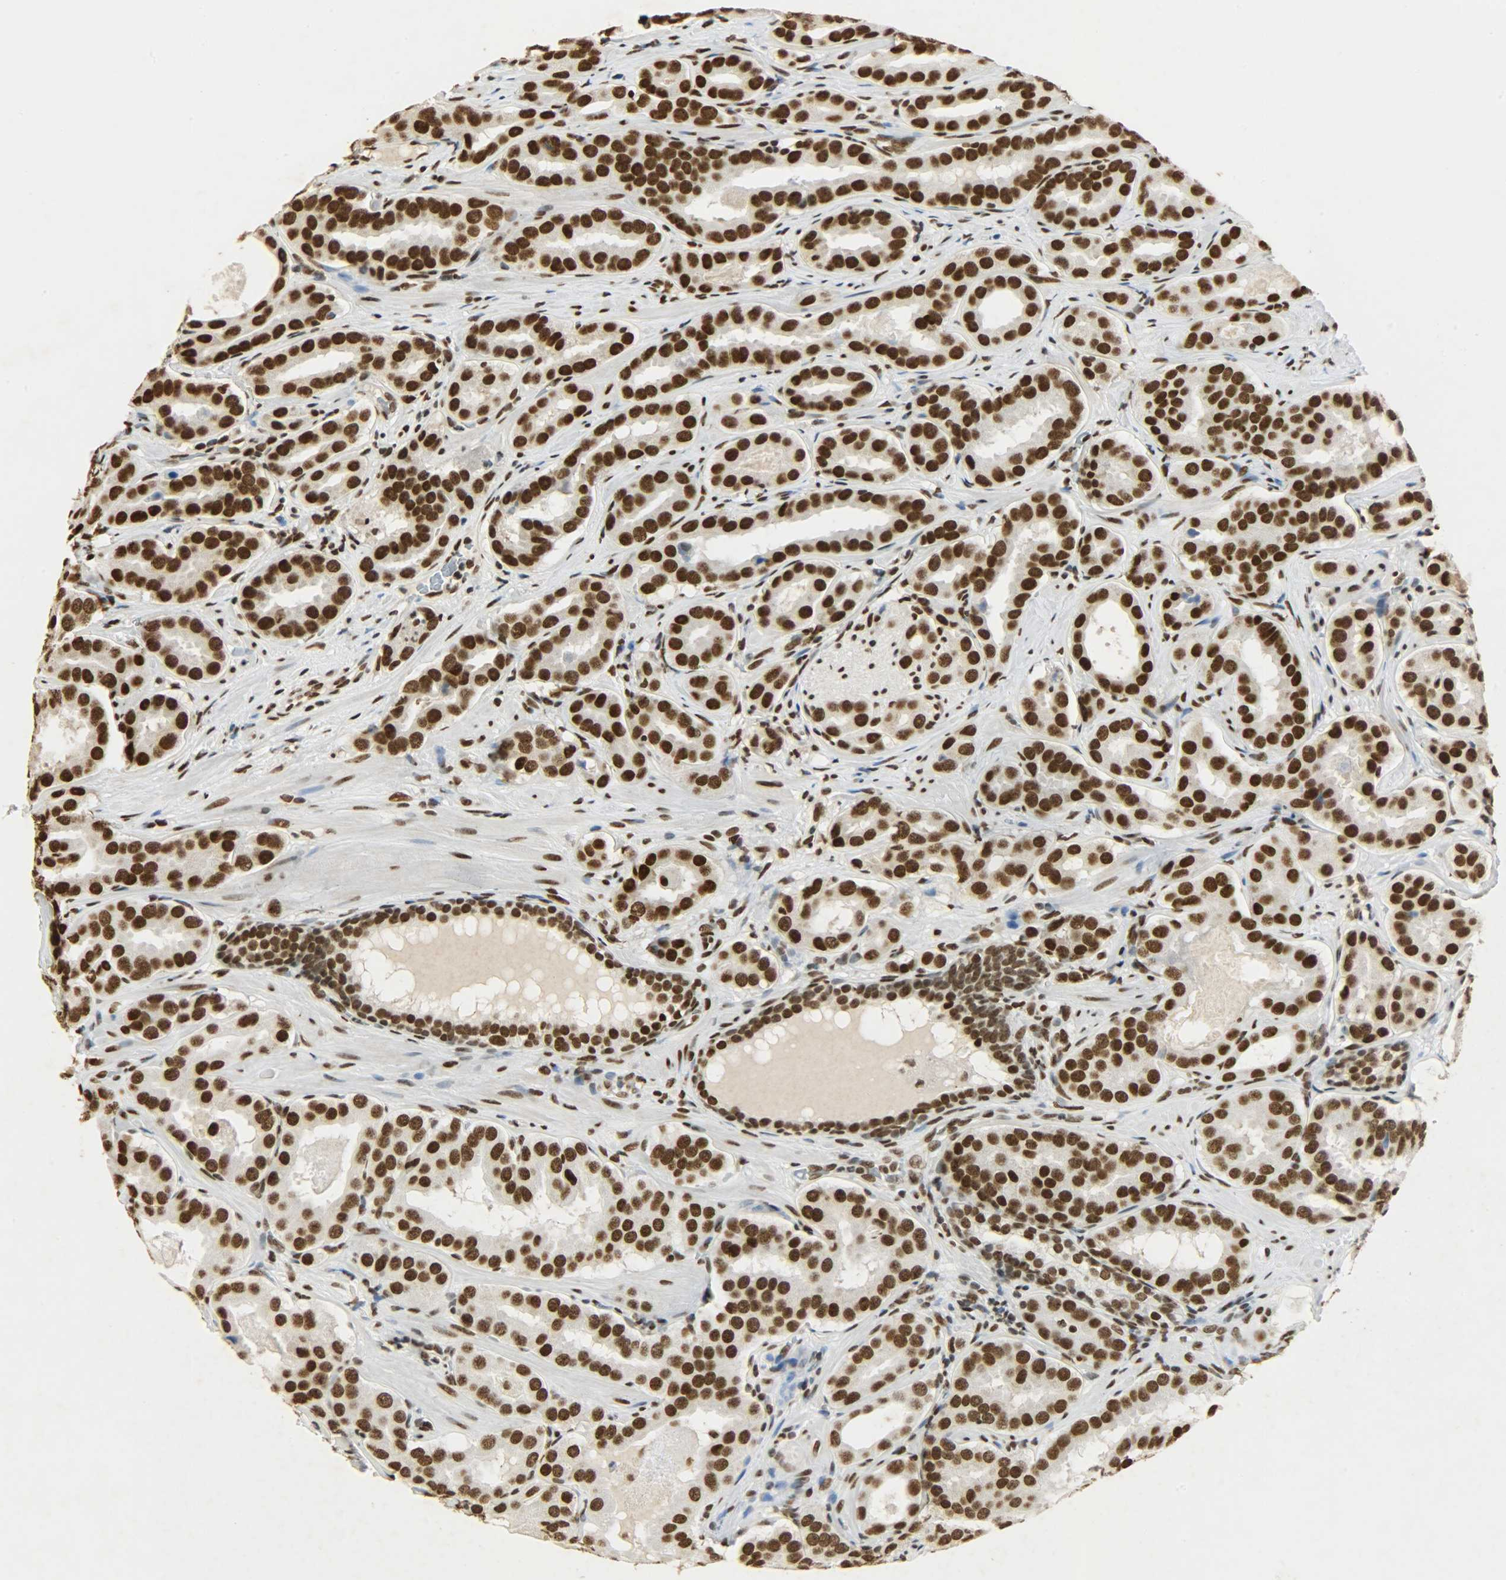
{"staining": {"intensity": "strong", "quantity": ">75%", "location": "nuclear"}, "tissue": "prostate cancer", "cell_type": "Tumor cells", "image_type": "cancer", "snomed": [{"axis": "morphology", "description": "Adenocarcinoma, Low grade"}, {"axis": "topography", "description": "Prostate"}], "caption": "Immunohistochemistry (IHC) (DAB) staining of prostate cancer (adenocarcinoma (low-grade)) exhibits strong nuclear protein positivity in about >75% of tumor cells.", "gene": "KHDRBS1", "patient": {"sex": "male", "age": 59}}